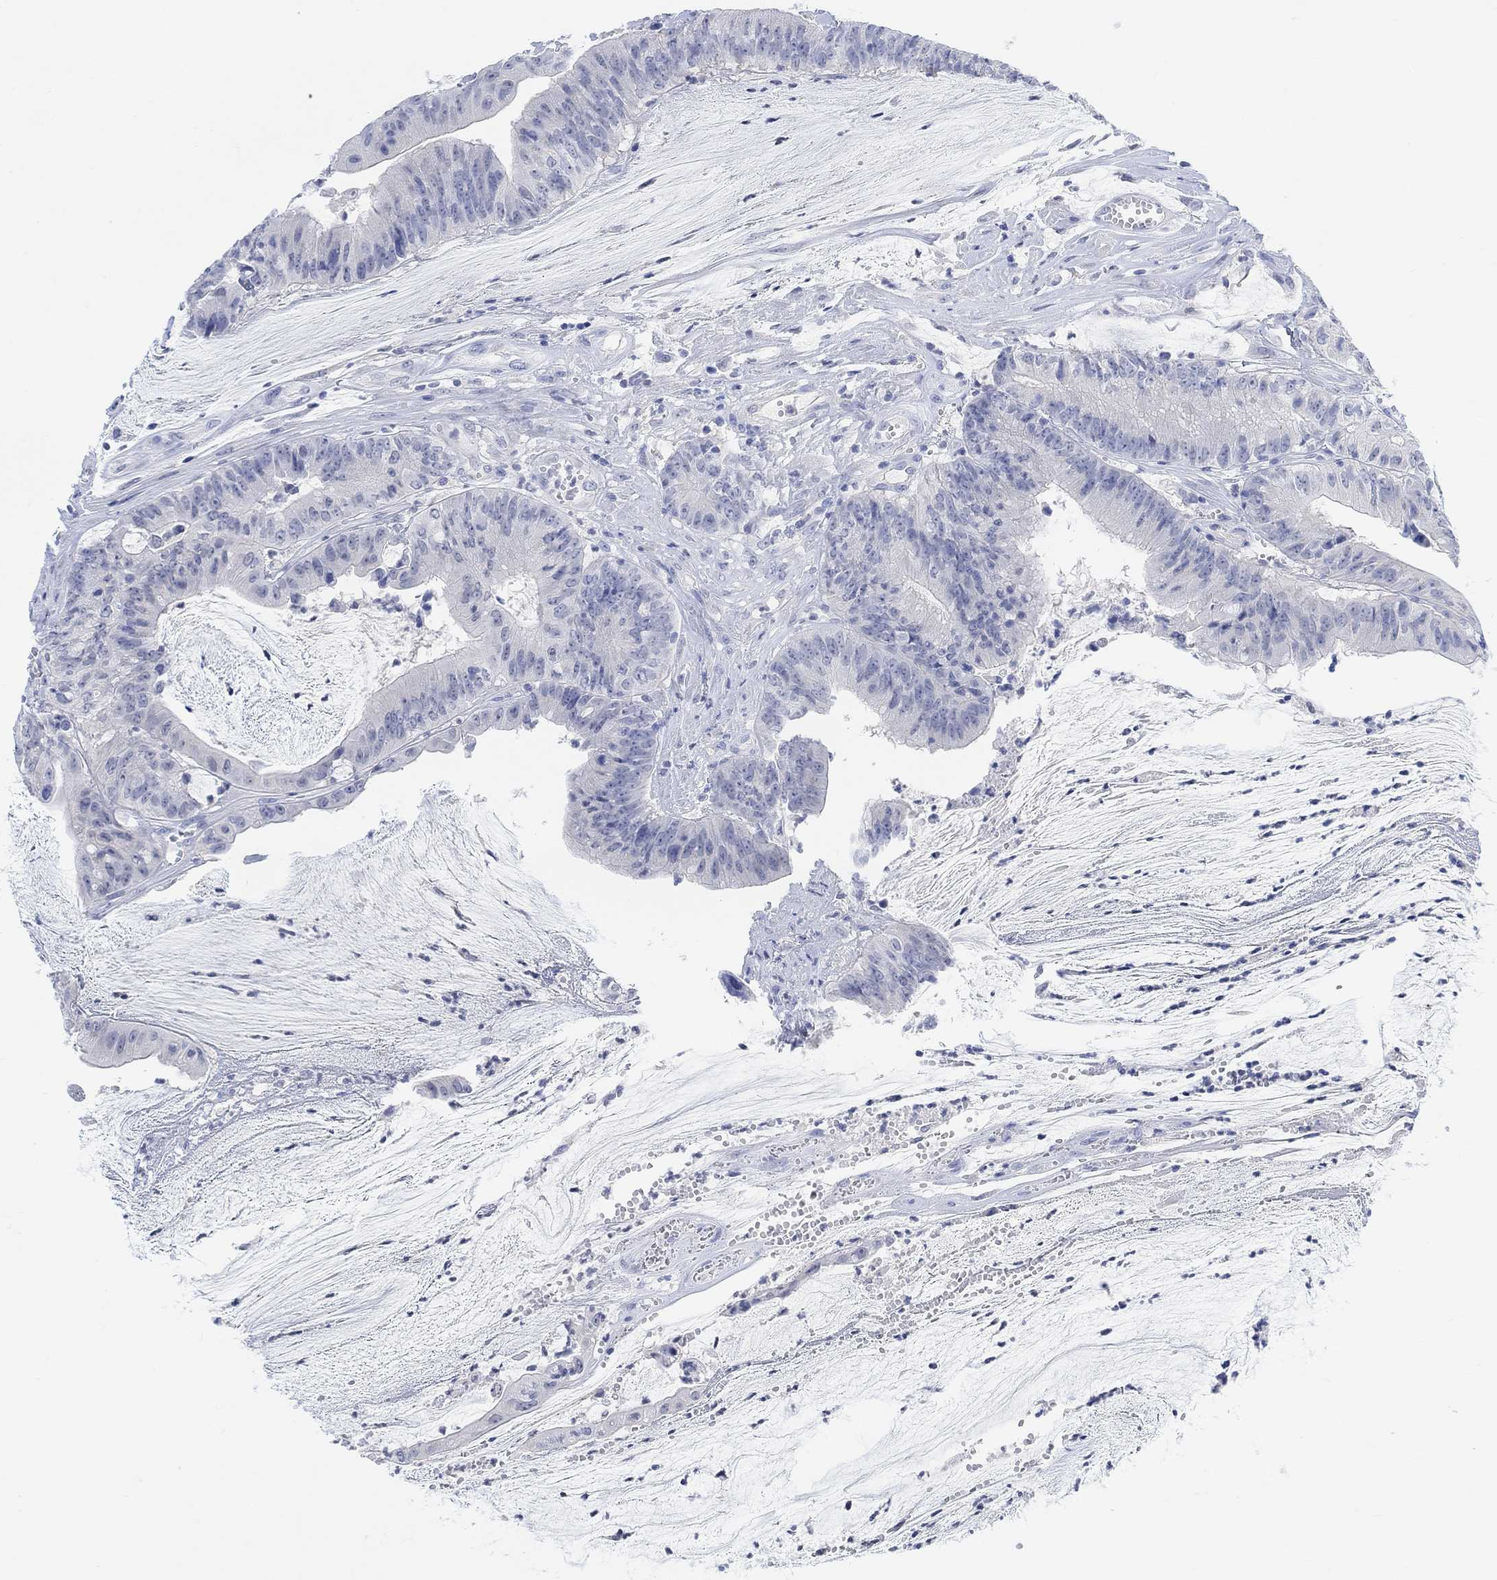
{"staining": {"intensity": "negative", "quantity": "none", "location": "none"}, "tissue": "colorectal cancer", "cell_type": "Tumor cells", "image_type": "cancer", "snomed": [{"axis": "morphology", "description": "Adenocarcinoma, NOS"}, {"axis": "topography", "description": "Colon"}], "caption": "Colorectal adenocarcinoma was stained to show a protein in brown. There is no significant positivity in tumor cells.", "gene": "ENO4", "patient": {"sex": "female", "age": 69}}